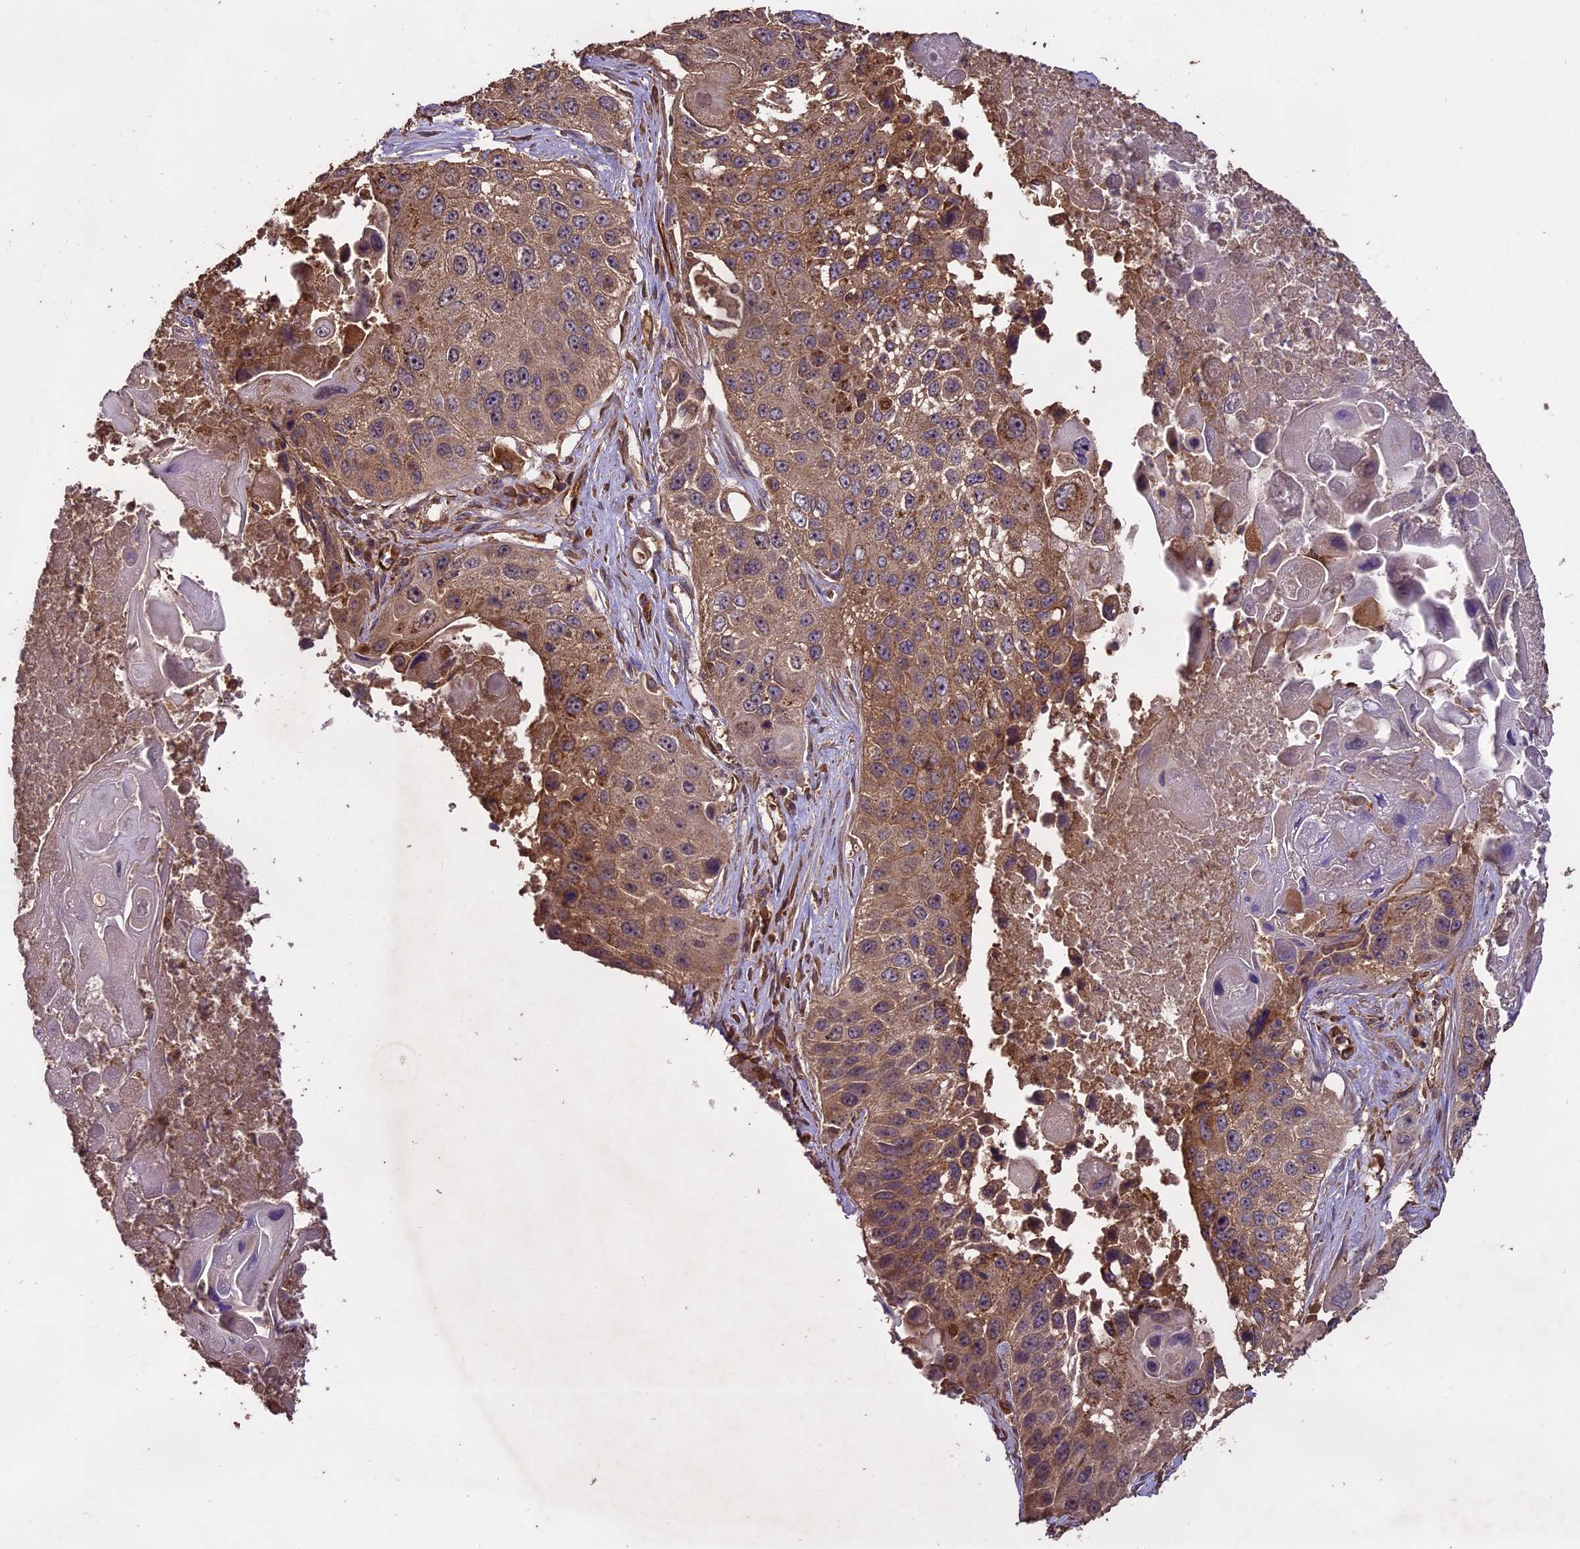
{"staining": {"intensity": "moderate", "quantity": ">75%", "location": "cytoplasmic/membranous"}, "tissue": "lung cancer", "cell_type": "Tumor cells", "image_type": "cancer", "snomed": [{"axis": "morphology", "description": "Squamous cell carcinoma, NOS"}, {"axis": "topography", "description": "Lung"}], "caption": "Moderate cytoplasmic/membranous protein expression is appreciated in about >75% of tumor cells in squamous cell carcinoma (lung). Nuclei are stained in blue.", "gene": "TTLL10", "patient": {"sex": "male", "age": 61}}